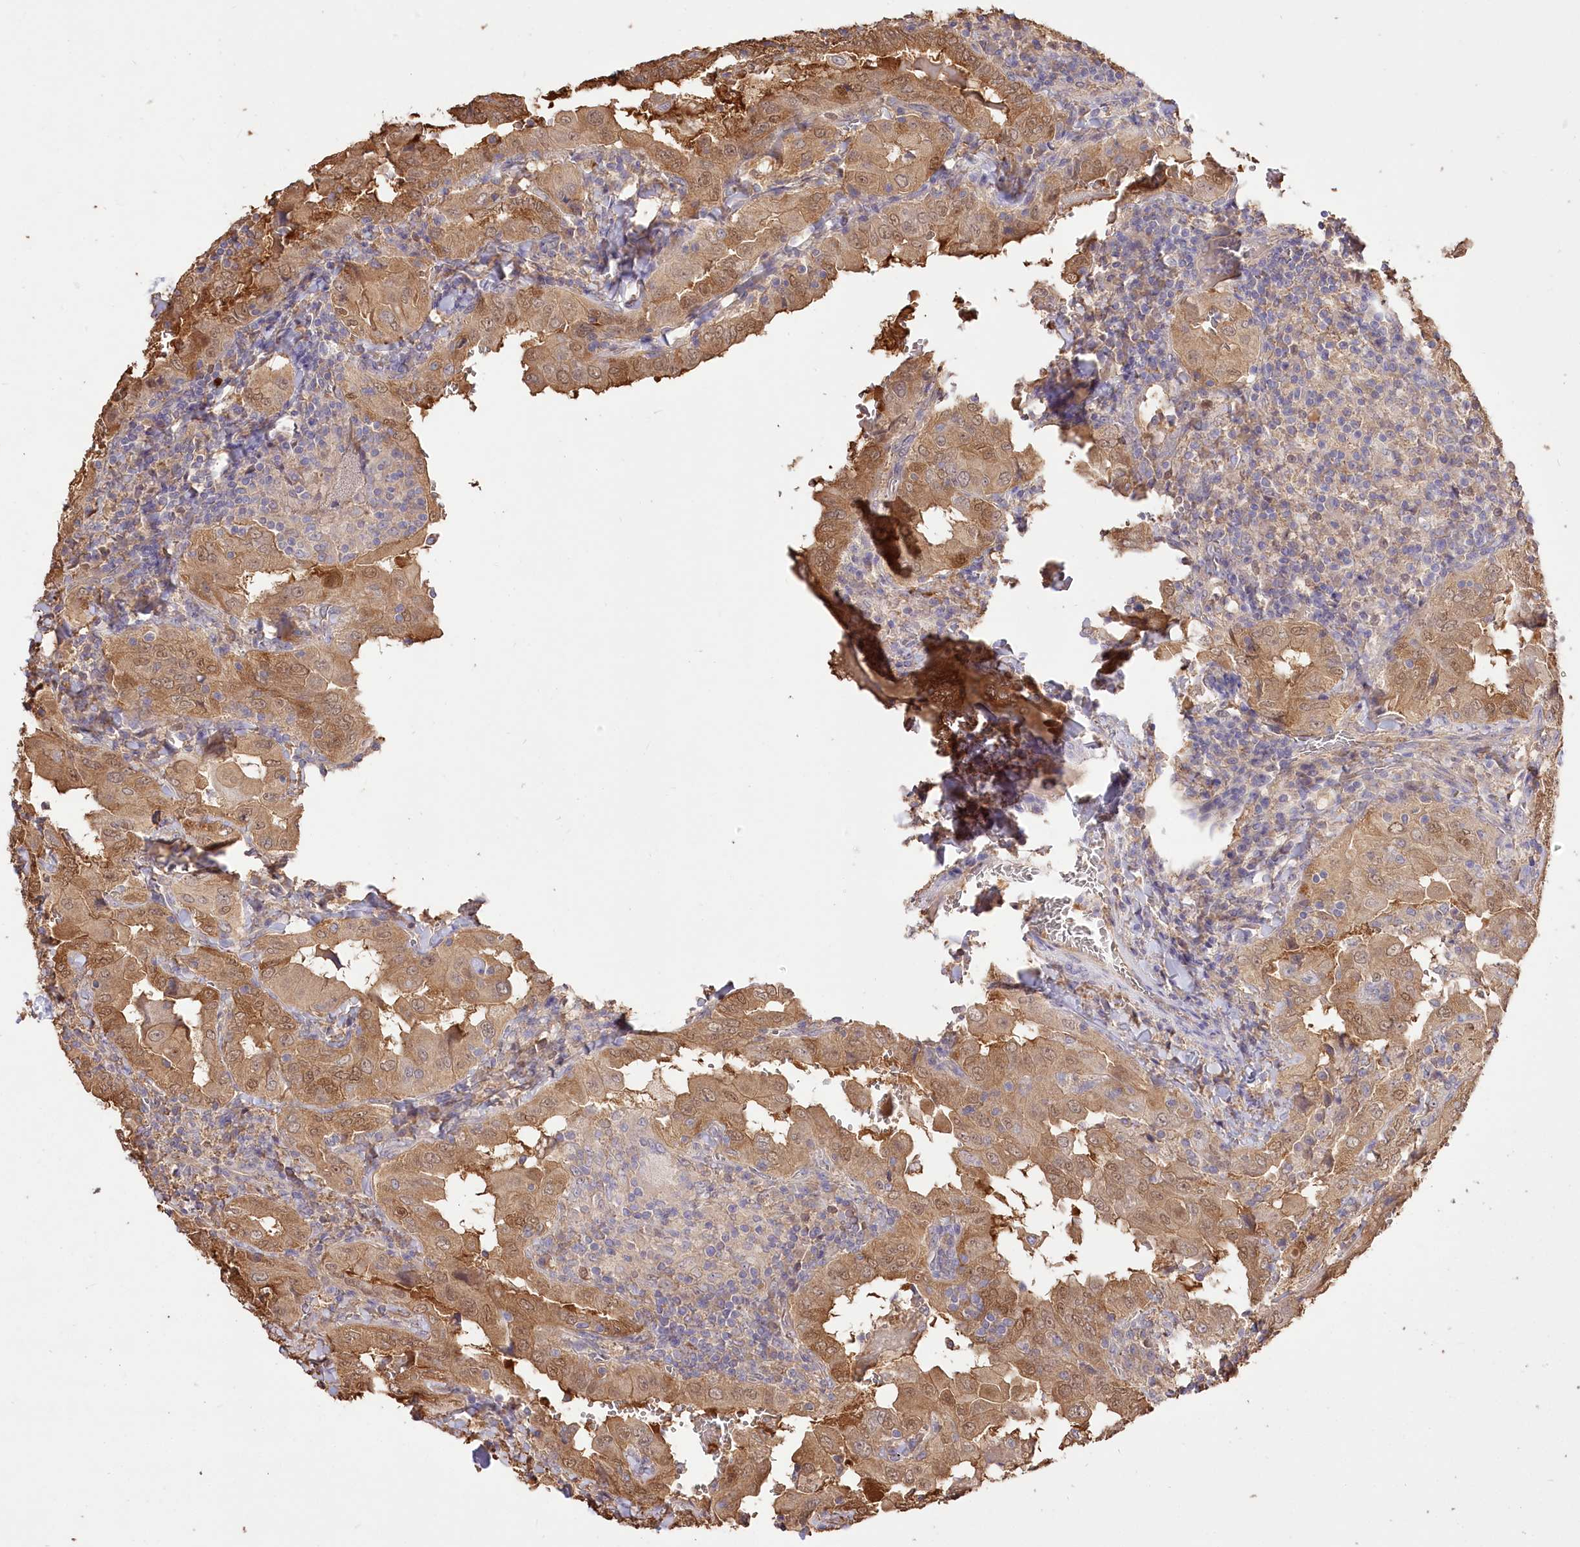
{"staining": {"intensity": "strong", "quantity": ">75%", "location": "cytoplasmic/membranous"}, "tissue": "thyroid cancer", "cell_type": "Tumor cells", "image_type": "cancer", "snomed": [{"axis": "morphology", "description": "Papillary adenocarcinoma, NOS"}, {"axis": "topography", "description": "Thyroid gland"}], "caption": "Tumor cells demonstrate strong cytoplasmic/membranous expression in about >75% of cells in thyroid papillary adenocarcinoma. Using DAB (brown) and hematoxylin (blue) stains, captured at high magnification using brightfield microscopy.", "gene": "R3HDM2", "patient": {"sex": "female", "age": 72}}